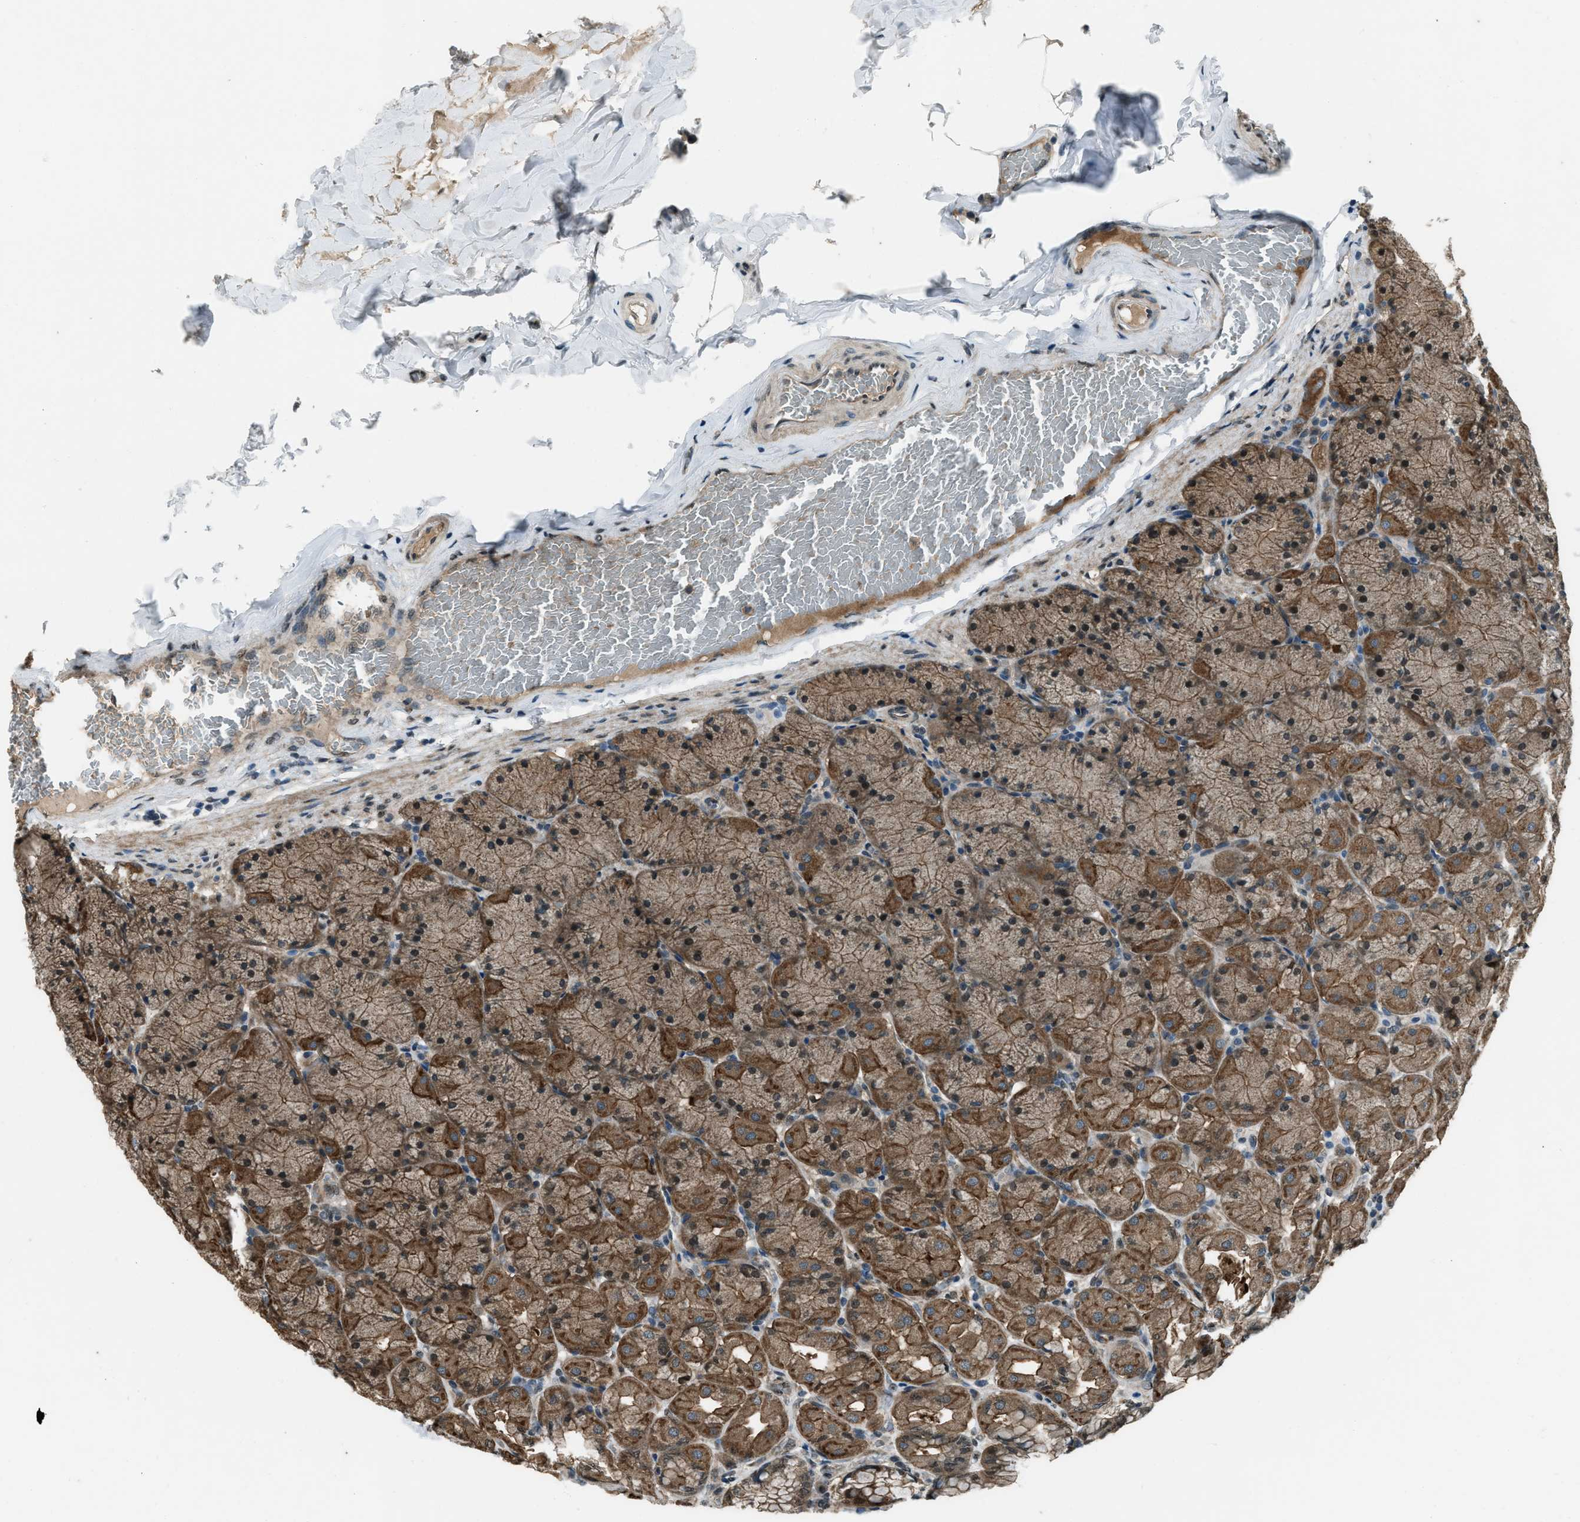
{"staining": {"intensity": "moderate", "quantity": ">75%", "location": "cytoplasmic/membranous,nuclear"}, "tissue": "stomach", "cell_type": "Glandular cells", "image_type": "normal", "snomed": [{"axis": "morphology", "description": "Normal tissue, NOS"}, {"axis": "topography", "description": "Stomach, upper"}], "caption": "Protein staining of benign stomach reveals moderate cytoplasmic/membranous,nuclear positivity in approximately >75% of glandular cells.", "gene": "SVIL", "patient": {"sex": "female", "age": 56}}